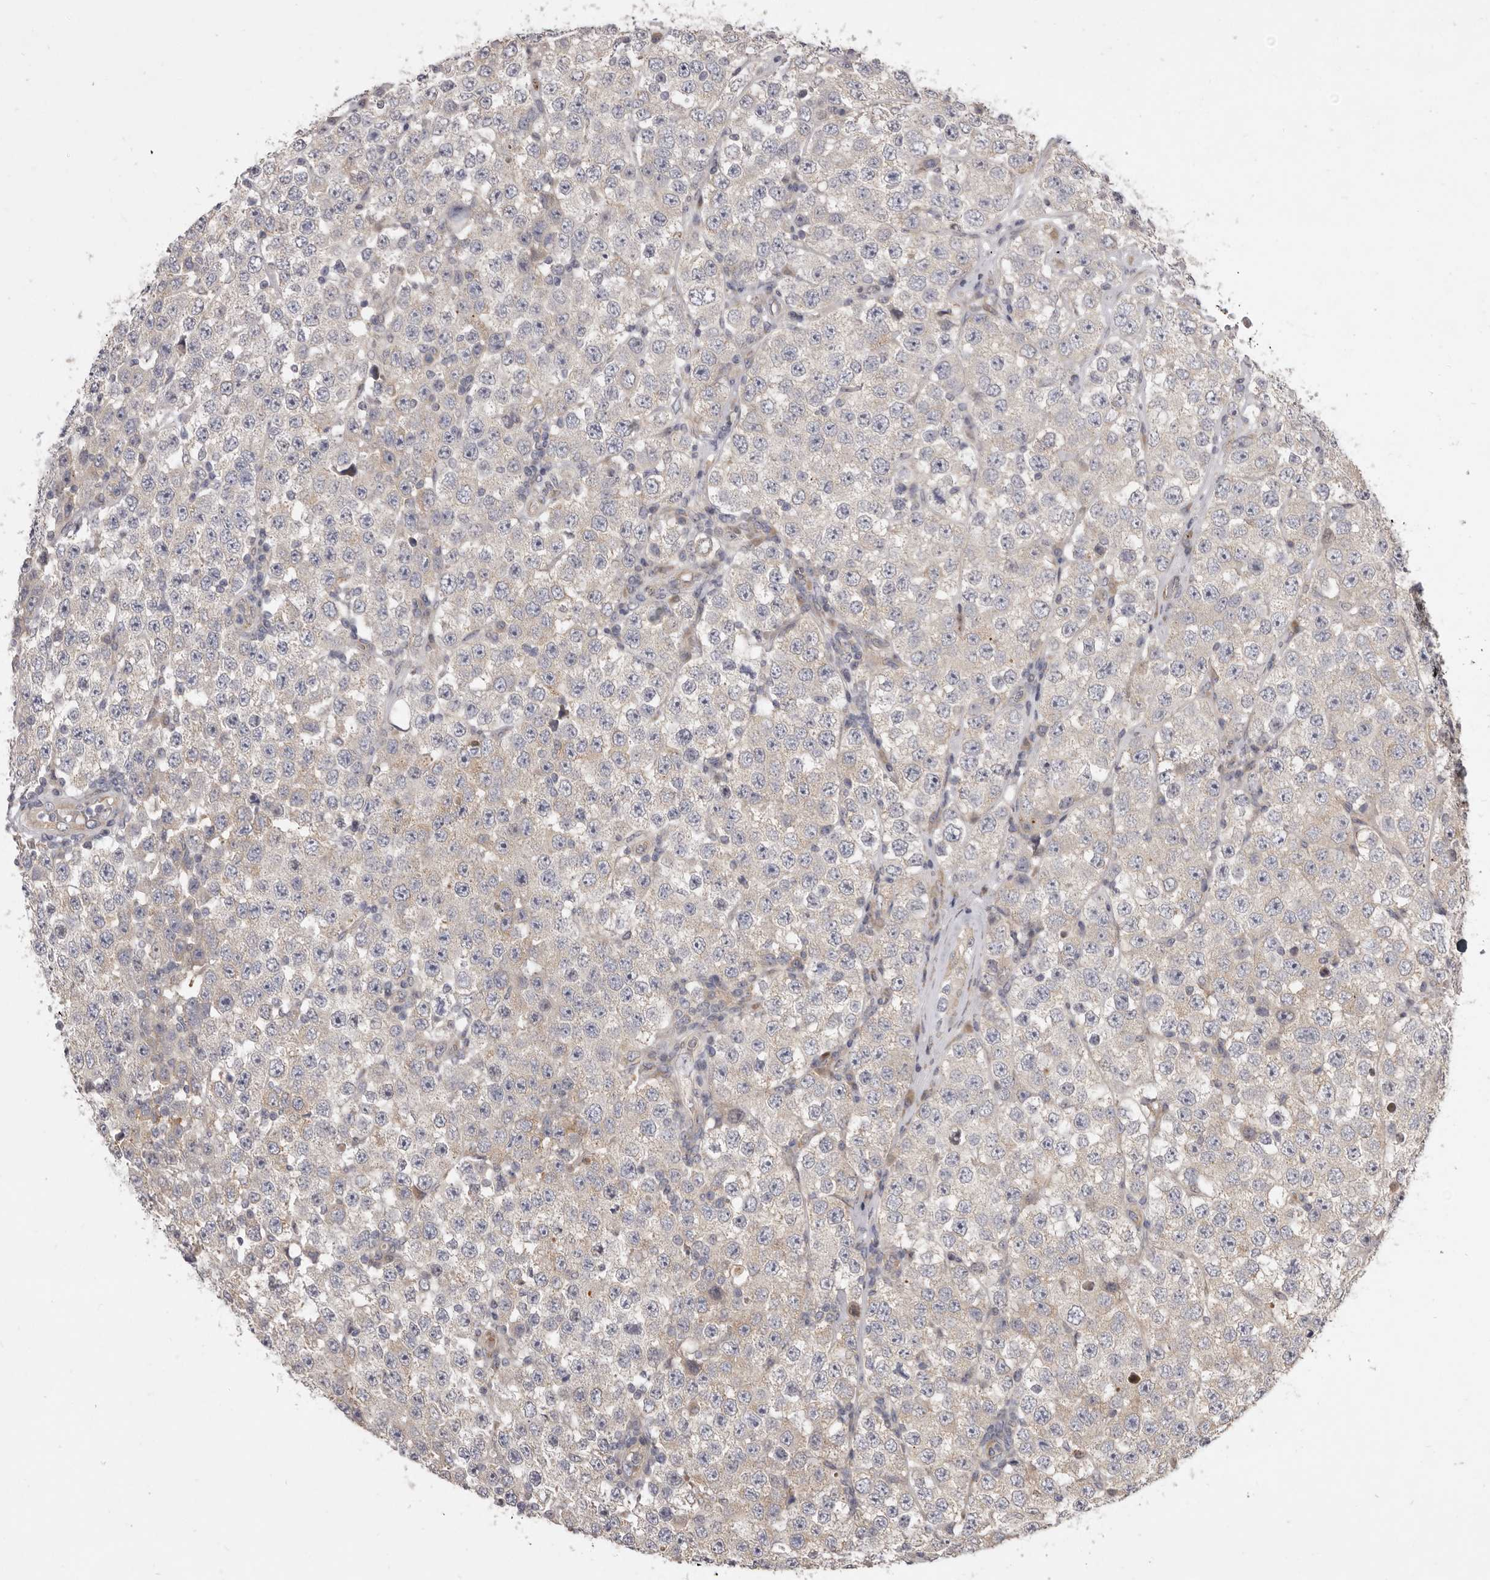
{"staining": {"intensity": "negative", "quantity": "none", "location": "none"}, "tissue": "testis cancer", "cell_type": "Tumor cells", "image_type": "cancer", "snomed": [{"axis": "morphology", "description": "Seminoma, NOS"}, {"axis": "topography", "description": "Testis"}], "caption": "There is no significant positivity in tumor cells of testis cancer (seminoma).", "gene": "TBC1D8B", "patient": {"sex": "male", "age": 28}}